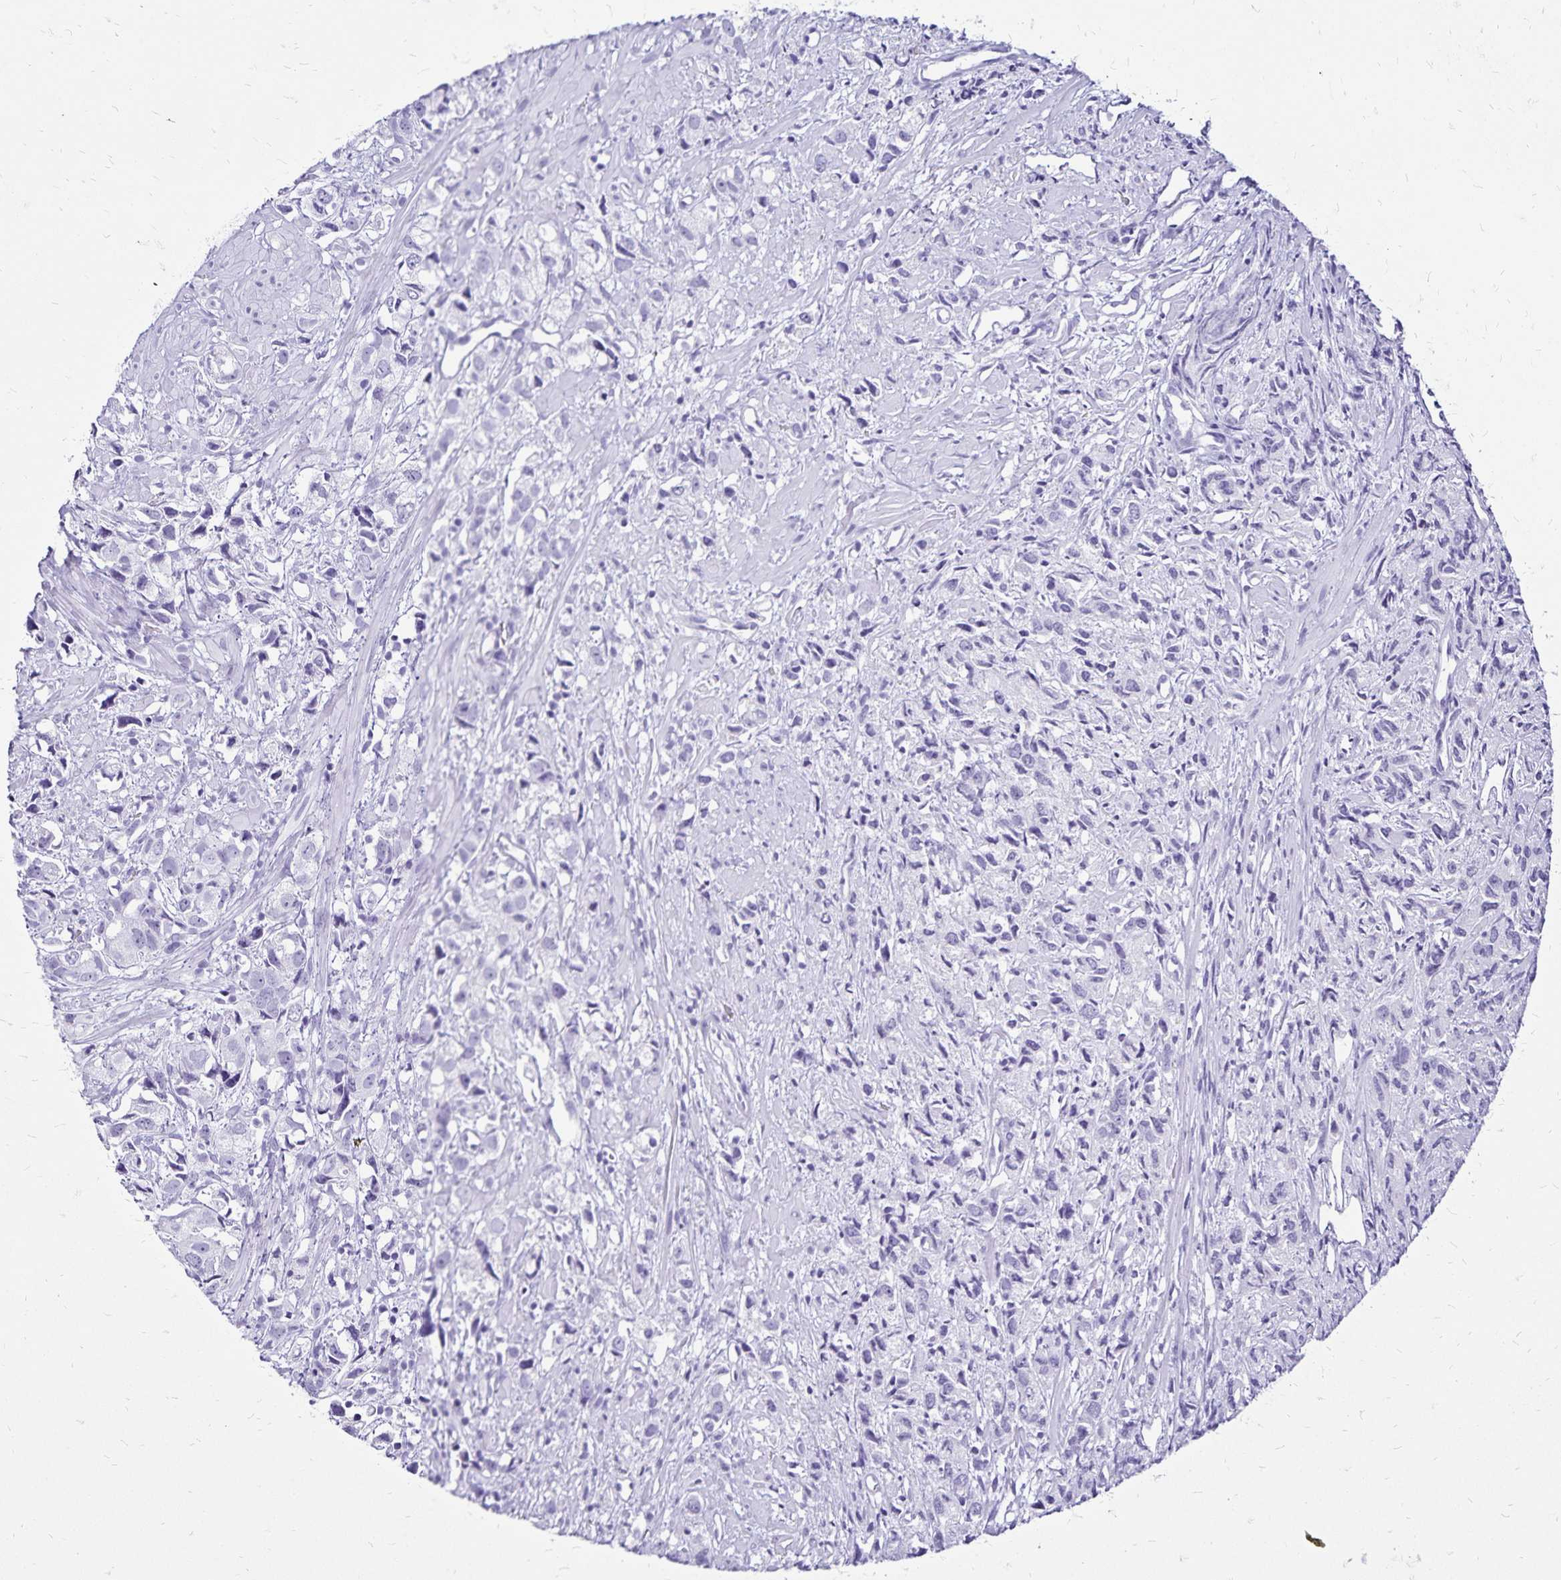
{"staining": {"intensity": "negative", "quantity": "none", "location": "none"}, "tissue": "prostate cancer", "cell_type": "Tumor cells", "image_type": "cancer", "snomed": [{"axis": "morphology", "description": "Adenocarcinoma, High grade"}, {"axis": "topography", "description": "Prostate"}], "caption": "Tumor cells show no significant expression in adenocarcinoma (high-grade) (prostate).", "gene": "LIN28B", "patient": {"sex": "male", "age": 58}}